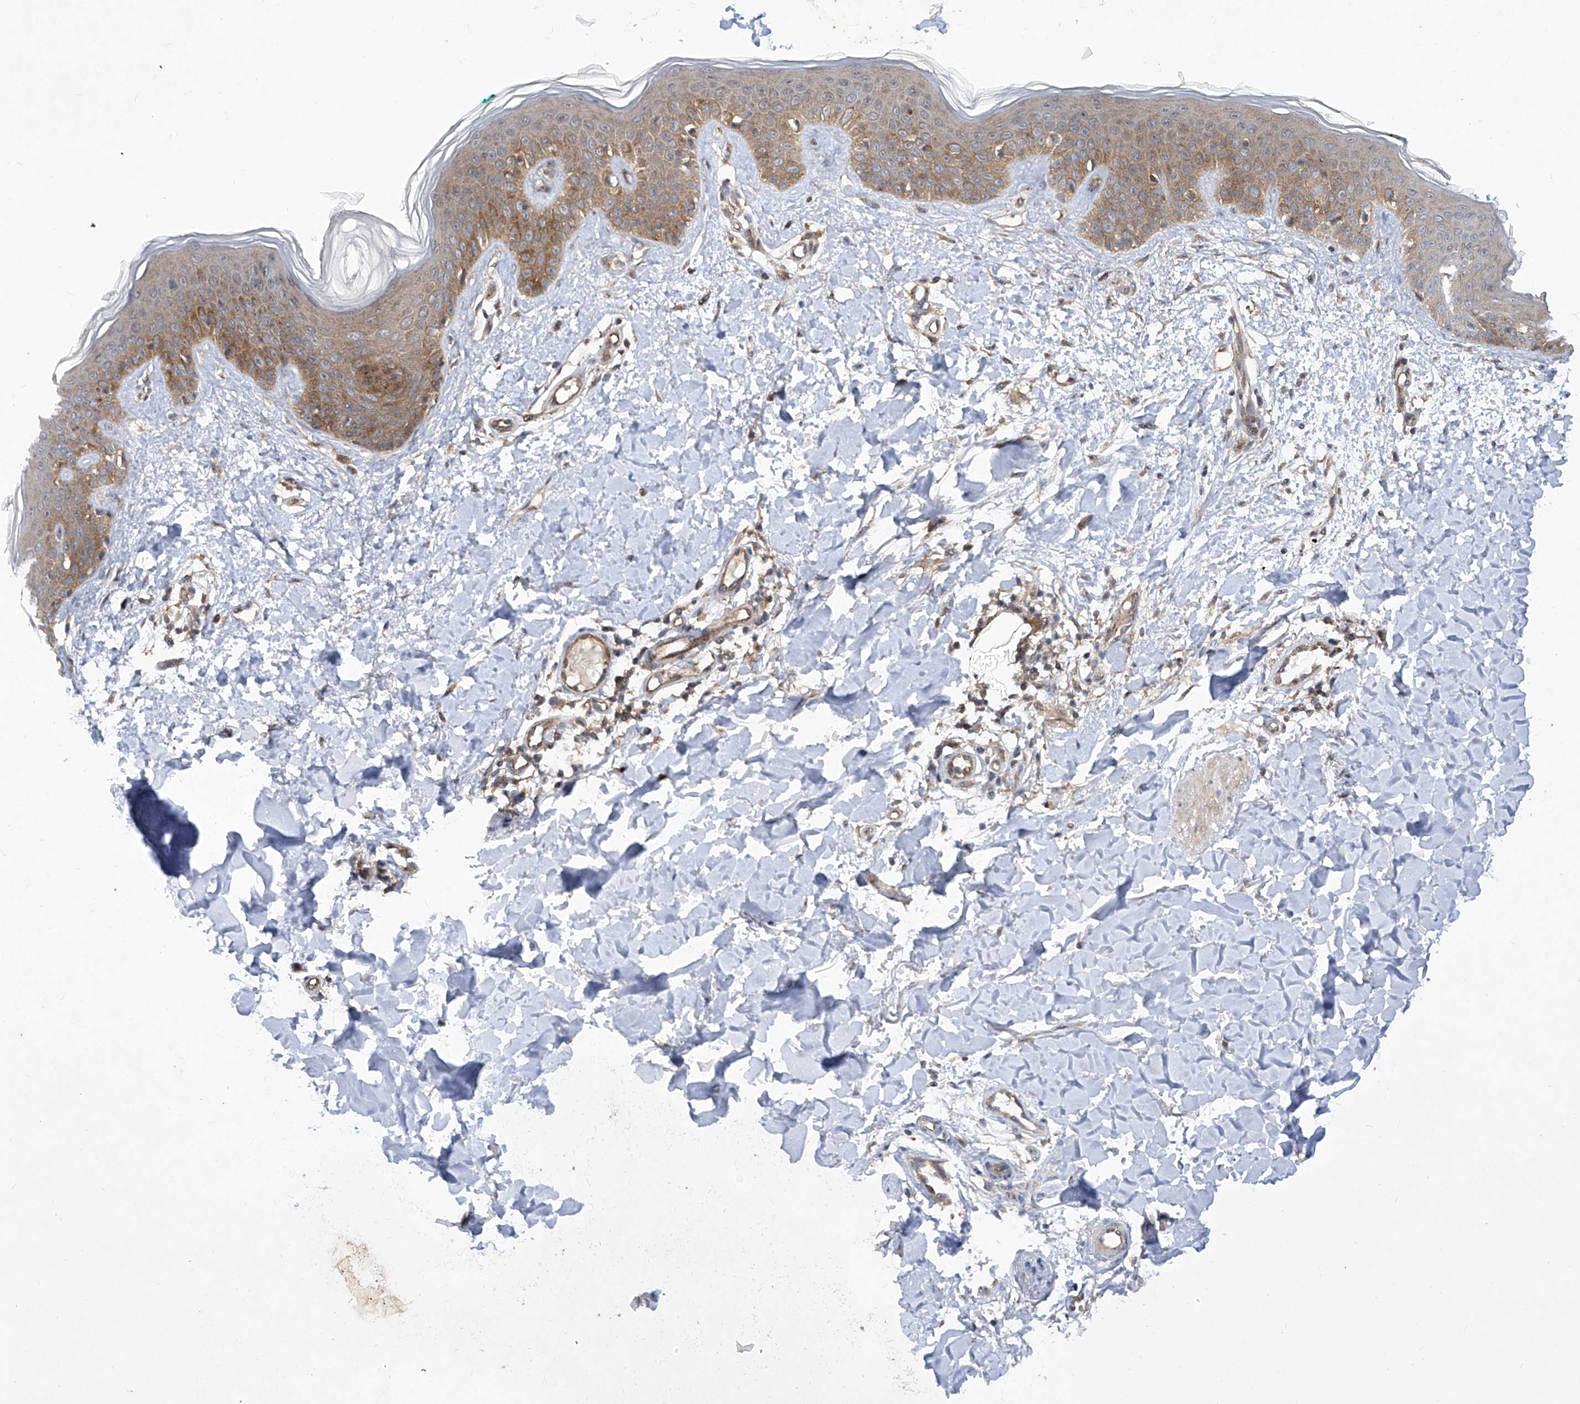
{"staining": {"intensity": "moderate", "quantity": ">75%", "location": "cytoplasmic/membranous"}, "tissue": "skin", "cell_type": "Fibroblasts", "image_type": "normal", "snomed": [{"axis": "morphology", "description": "Normal tissue, NOS"}, {"axis": "topography", "description": "Skin"}], "caption": "This is an image of immunohistochemistry staining of benign skin, which shows moderate expression in the cytoplasmic/membranous of fibroblasts.", "gene": "CISH", "patient": {"sex": "male", "age": 37}}